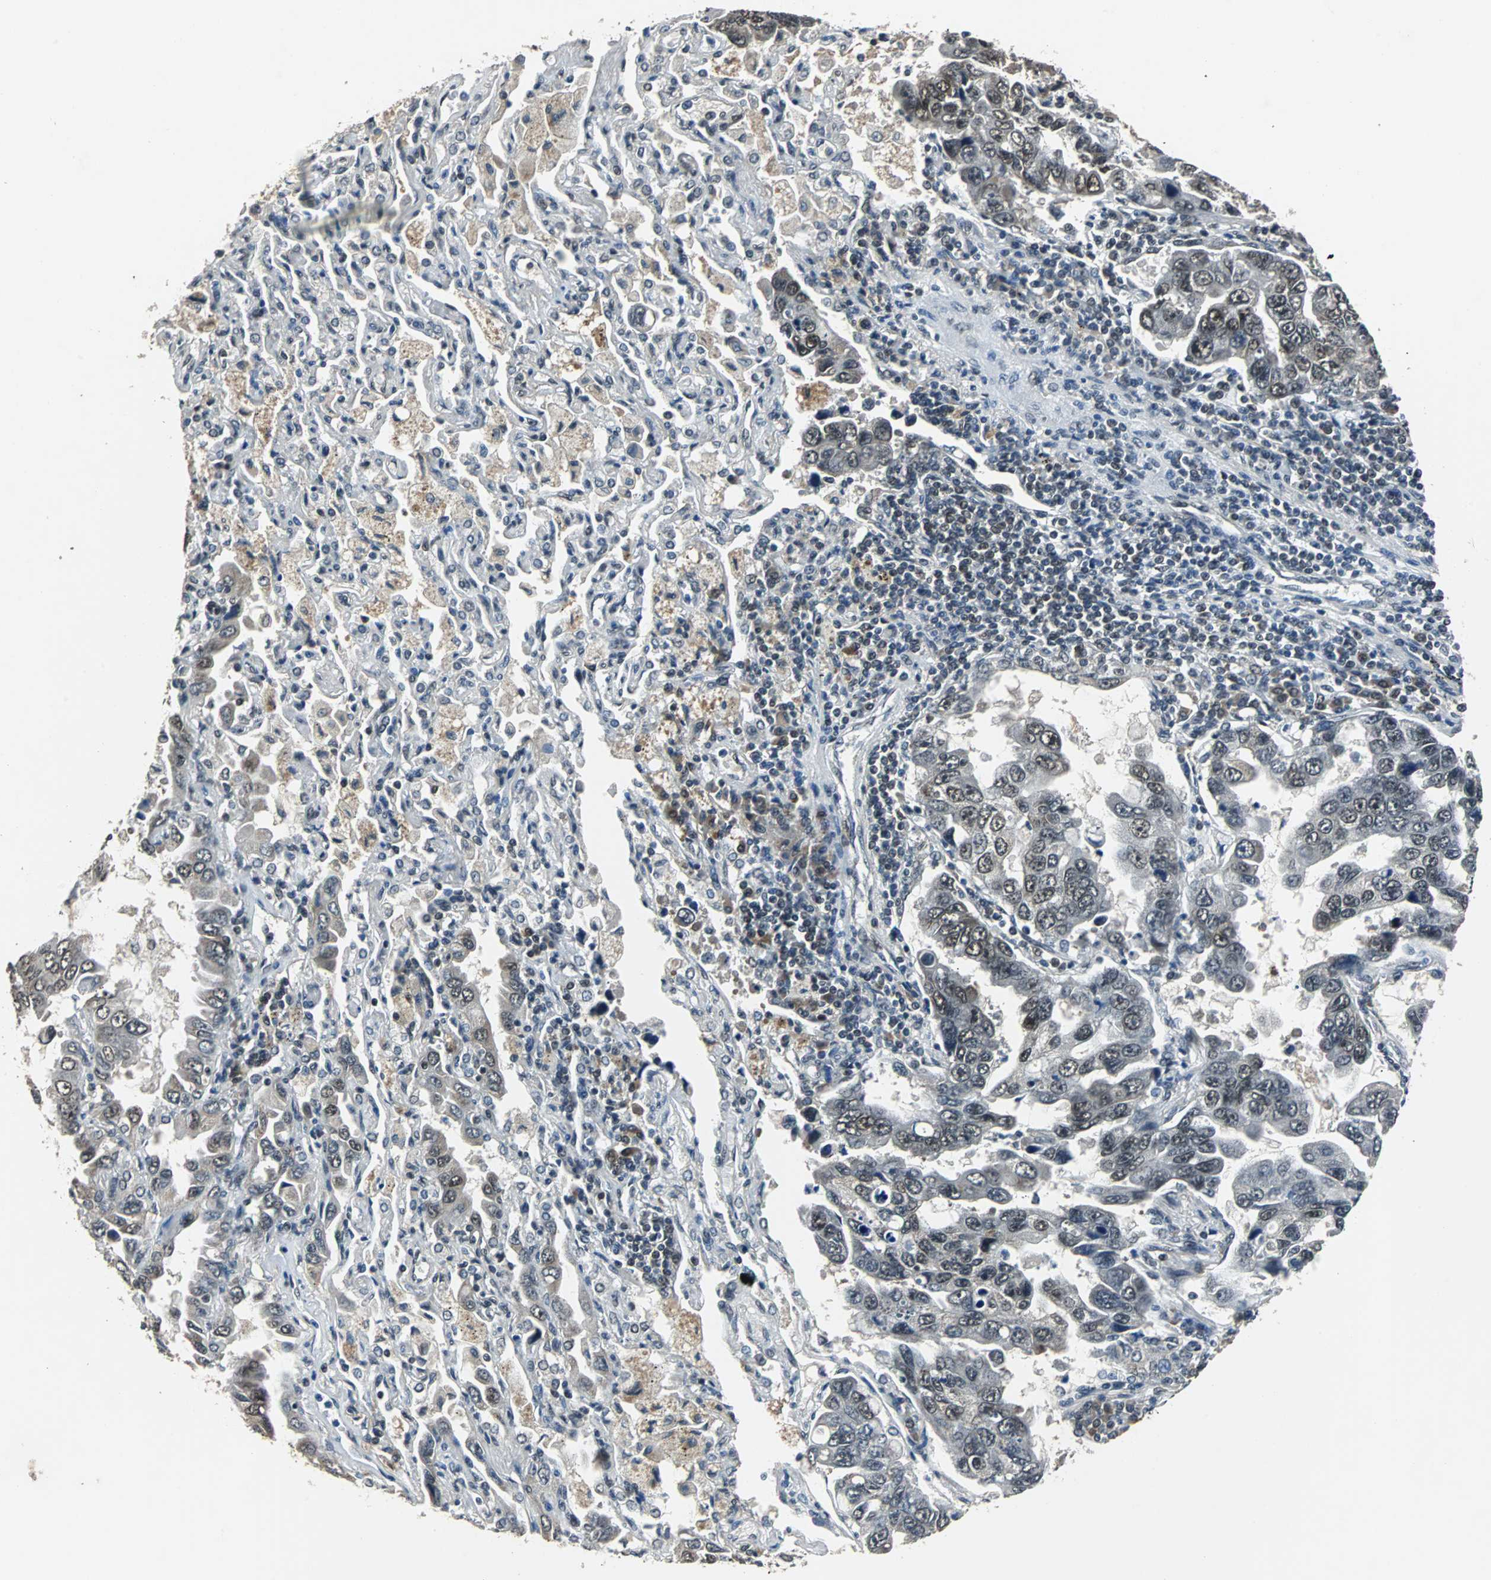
{"staining": {"intensity": "weak", "quantity": "<25%", "location": "nuclear"}, "tissue": "lung cancer", "cell_type": "Tumor cells", "image_type": "cancer", "snomed": [{"axis": "morphology", "description": "Adenocarcinoma, NOS"}, {"axis": "topography", "description": "Lung"}], "caption": "Lung cancer was stained to show a protein in brown. There is no significant expression in tumor cells.", "gene": "USP28", "patient": {"sex": "male", "age": 64}}